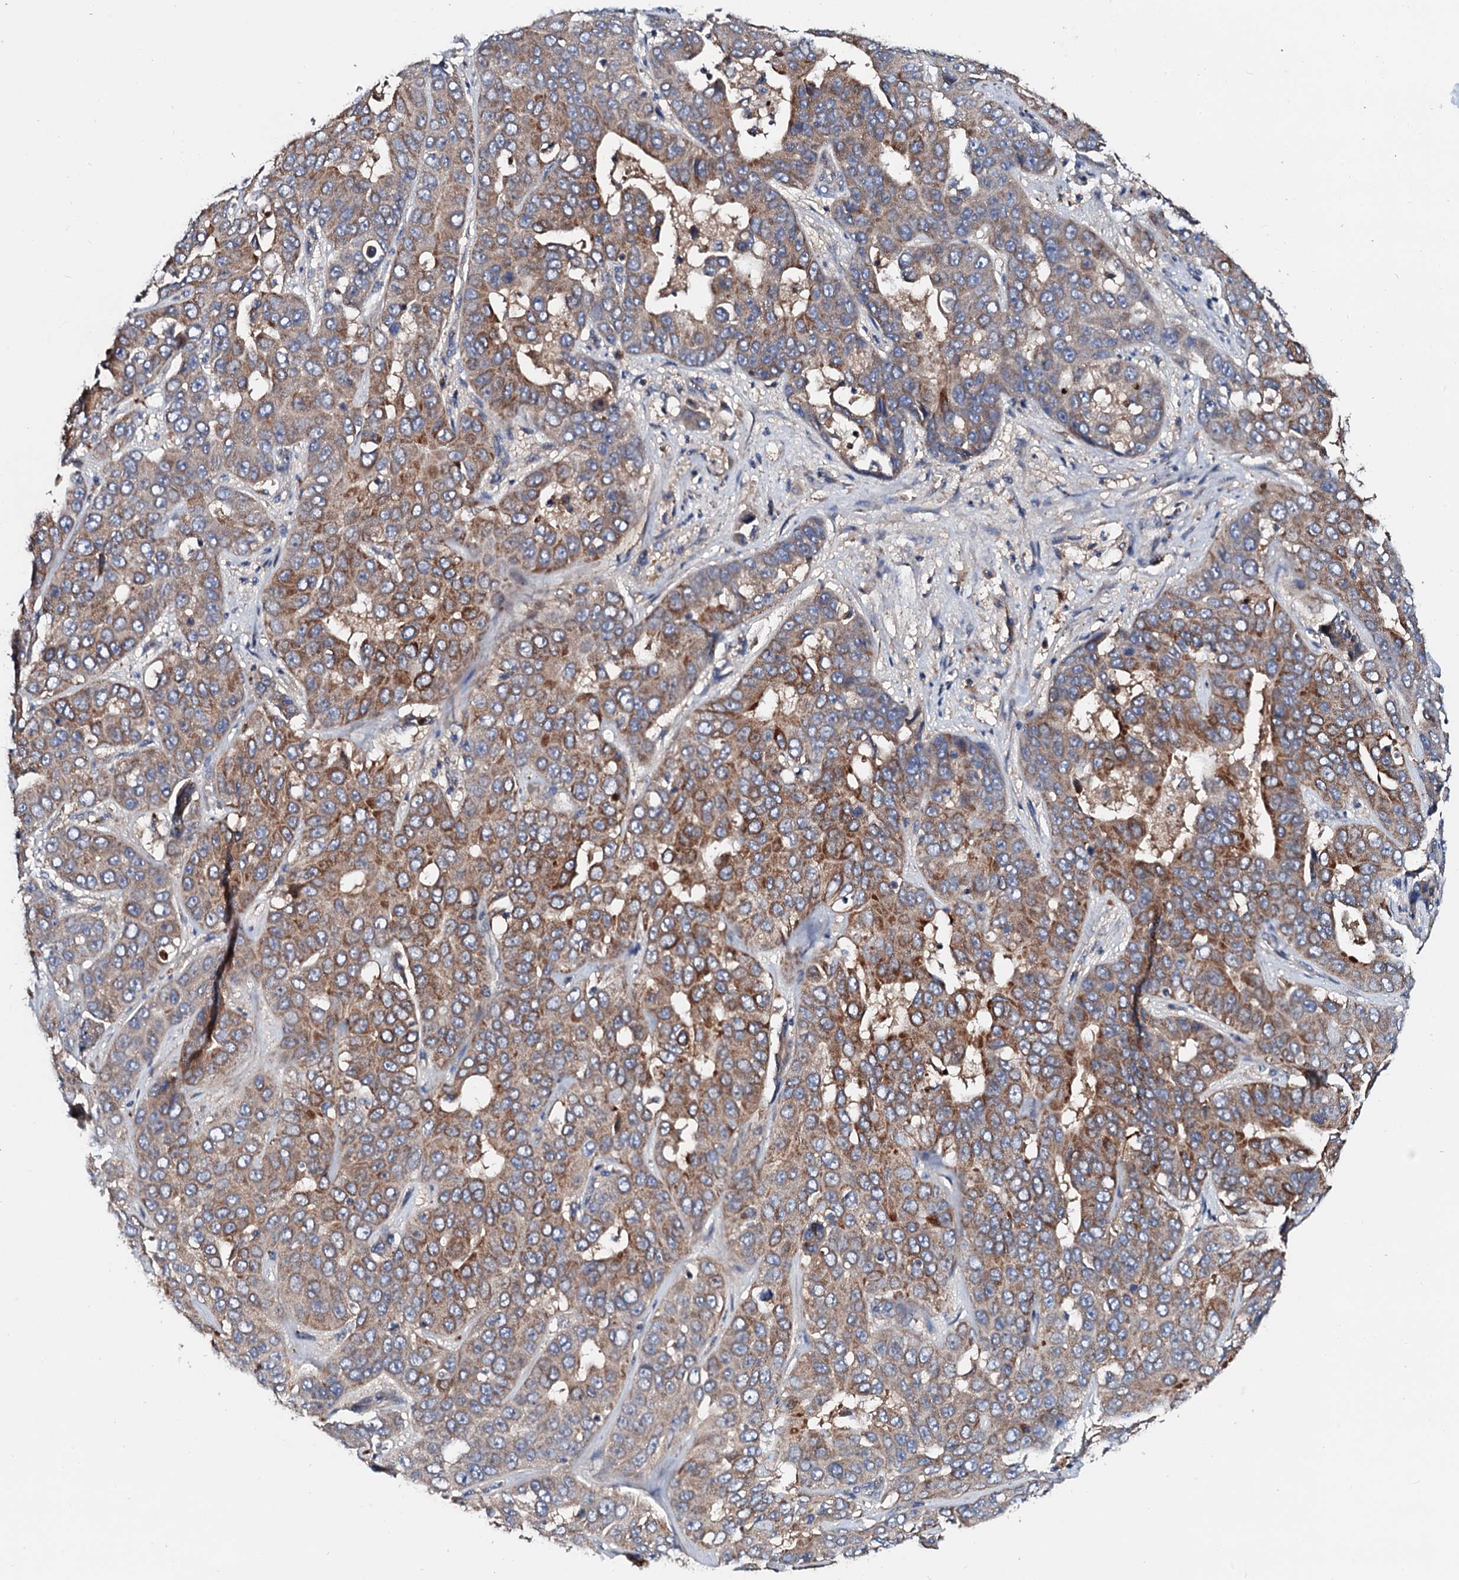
{"staining": {"intensity": "moderate", "quantity": "25%-75%", "location": "cytoplasmic/membranous"}, "tissue": "liver cancer", "cell_type": "Tumor cells", "image_type": "cancer", "snomed": [{"axis": "morphology", "description": "Cholangiocarcinoma"}, {"axis": "topography", "description": "Liver"}], "caption": "Protein staining of liver cancer tissue exhibits moderate cytoplasmic/membranous expression in approximately 25%-75% of tumor cells.", "gene": "FIBIN", "patient": {"sex": "female", "age": 52}}